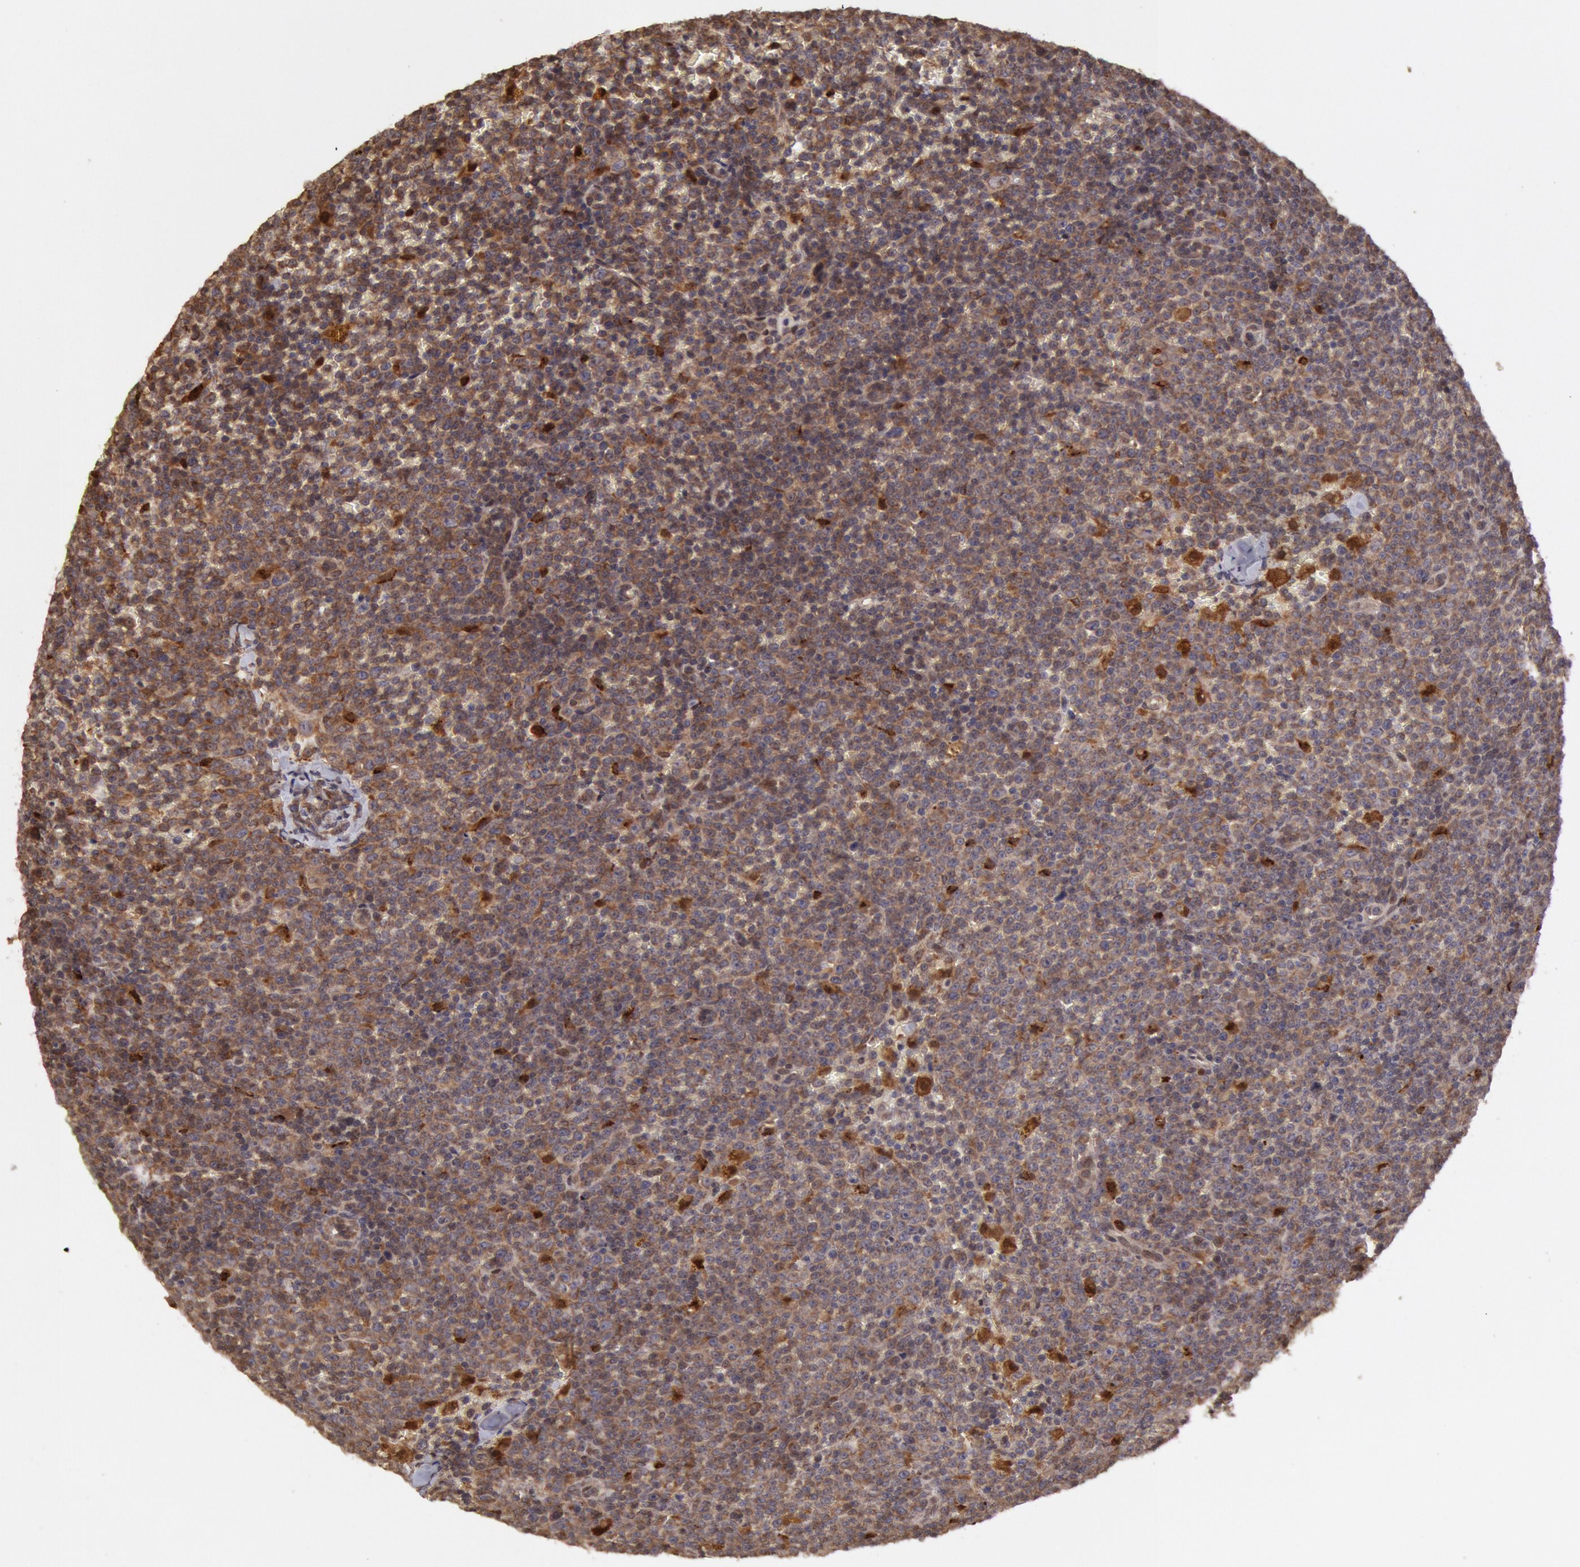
{"staining": {"intensity": "strong", "quantity": ">75%", "location": "cytoplasmic/membranous,nuclear"}, "tissue": "lymphoma", "cell_type": "Tumor cells", "image_type": "cancer", "snomed": [{"axis": "morphology", "description": "Malignant lymphoma, non-Hodgkin's type, Low grade"}, {"axis": "topography", "description": "Lymph node"}], "caption": "Lymphoma stained with immunohistochemistry (IHC) displays strong cytoplasmic/membranous and nuclear positivity in about >75% of tumor cells.", "gene": "COMT", "patient": {"sex": "male", "age": 50}}